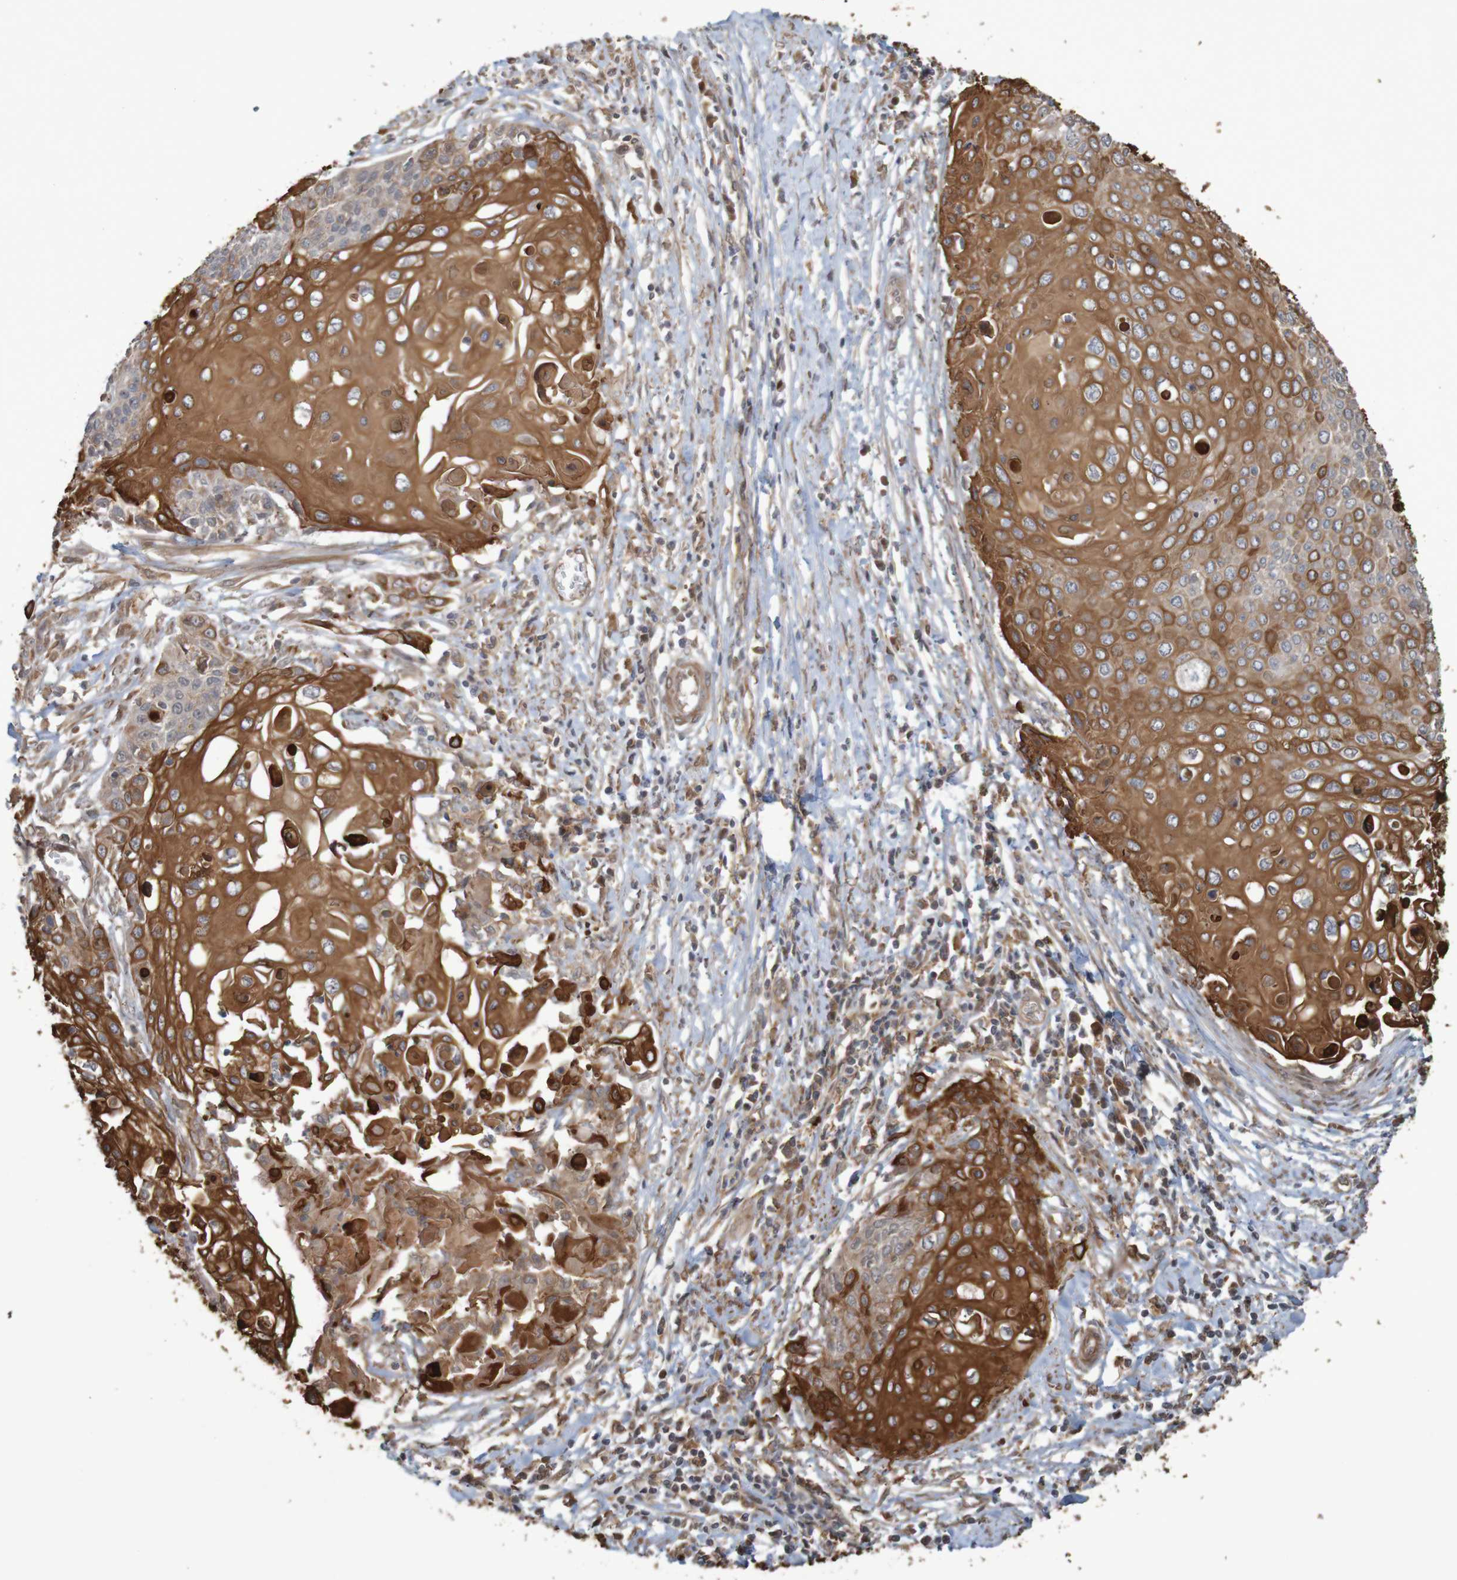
{"staining": {"intensity": "strong", "quantity": ">75%", "location": "cytoplasmic/membranous,nuclear"}, "tissue": "cervical cancer", "cell_type": "Tumor cells", "image_type": "cancer", "snomed": [{"axis": "morphology", "description": "Squamous cell carcinoma, NOS"}, {"axis": "topography", "description": "Cervix"}], "caption": "This photomicrograph displays immunohistochemistry (IHC) staining of human squamous cell carcinoma (cervical), with high strong cytoplasmic/membranous and nuclear expression in approximately >75% of tumor cells.", "gene": "ARHGEF11", "patient": {"sex": "female", "age": 39}}